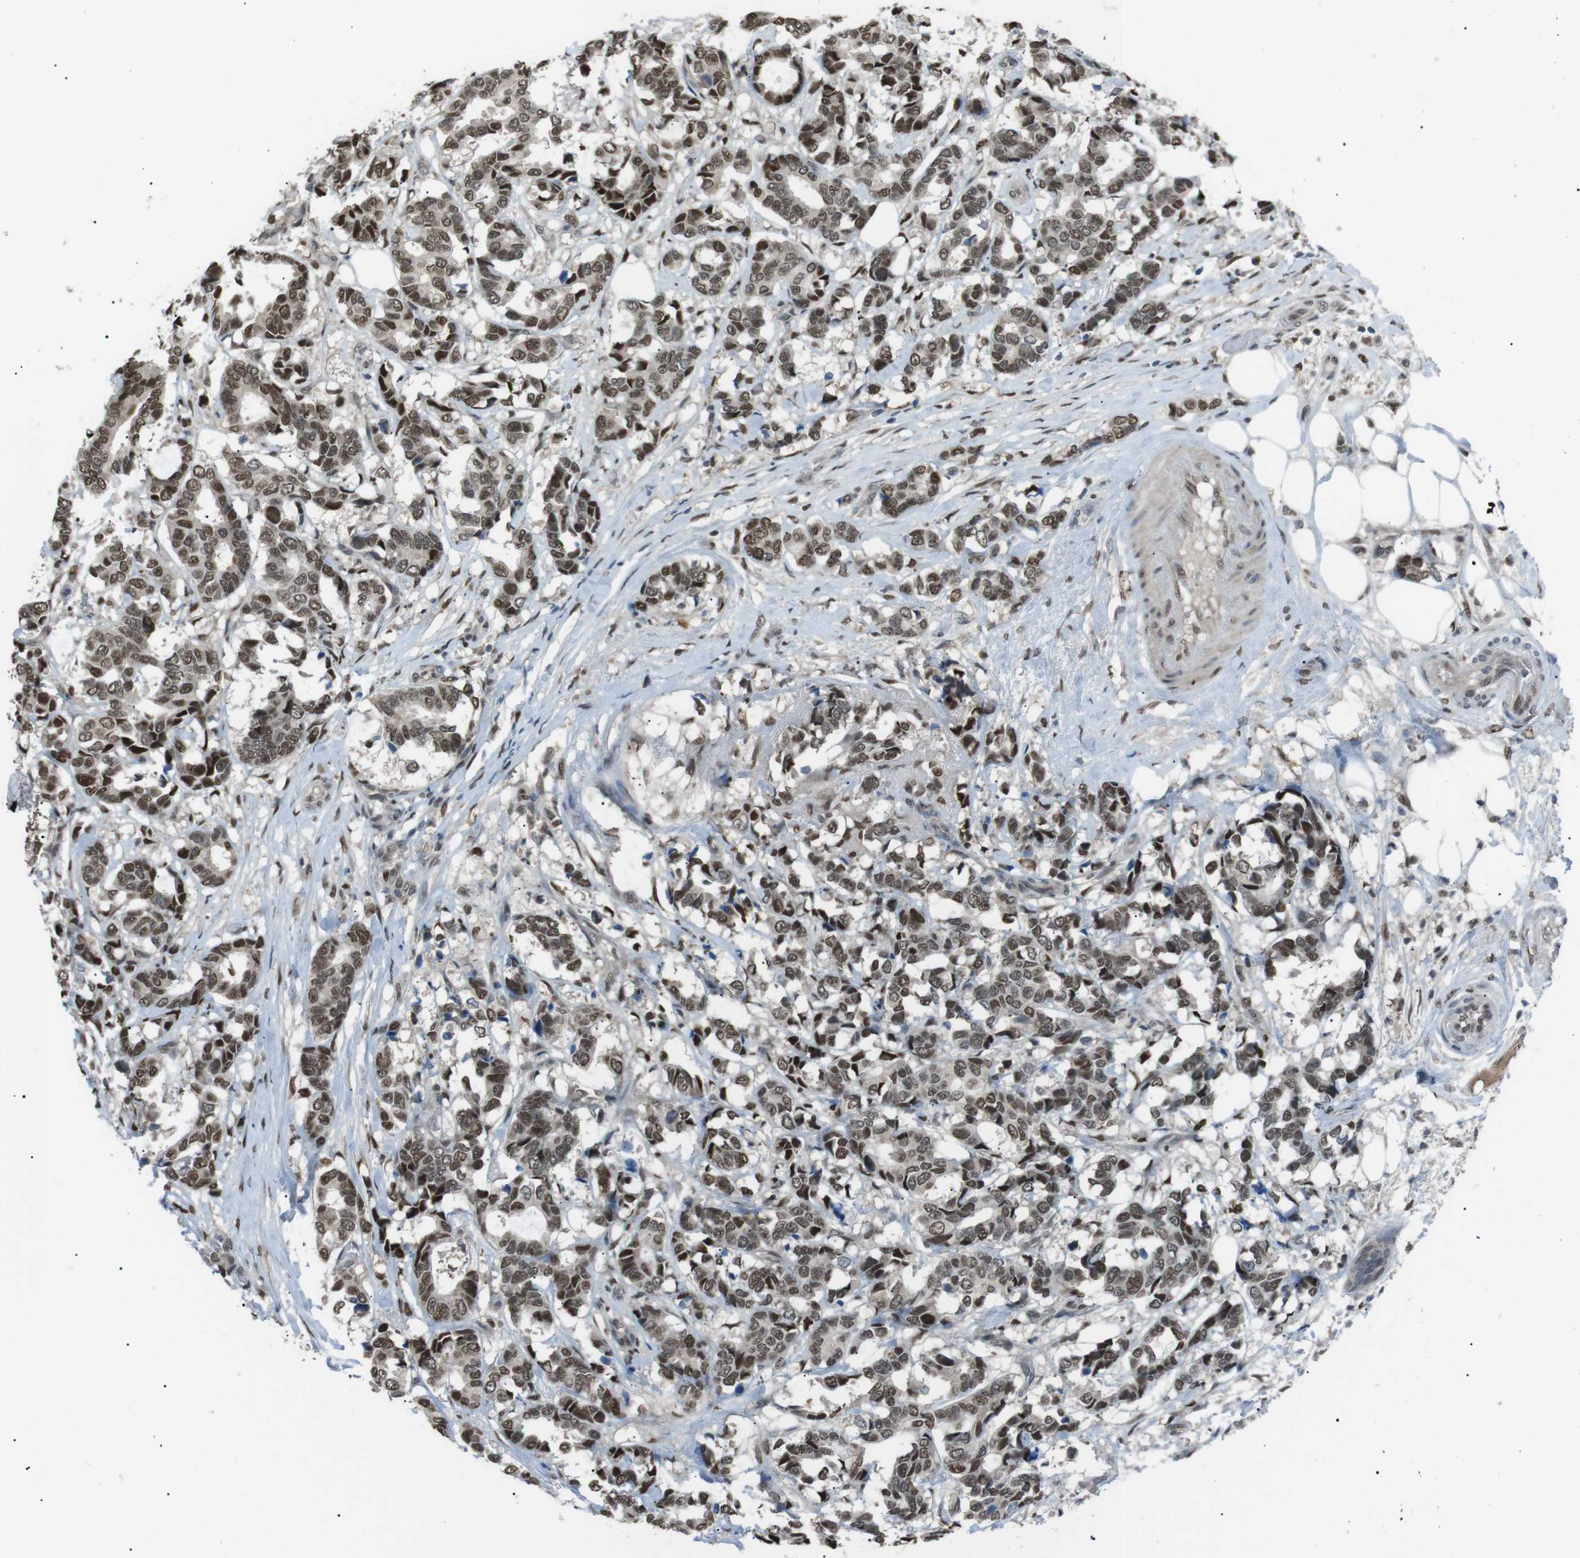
{"staining": {"intensity": "moderate", "quantity": ">75%", "location": "nuclear"}, "tissue": "breast cancer", "cell_type": "Tumor cells", "image_type": "cancer", "snomed": [{"axis": "morphology", "description": "Duct carcinoma"}, {"axis": "topography", "description": "Breast"}], "caption": "Protein analysis of invasive ductal carcinoma (breast) tissue reveals moderate nuclear positivity in about >75% of tumor cells.", "gene": "SRPK2", "patient": {"sex": "female", "age": 87}}